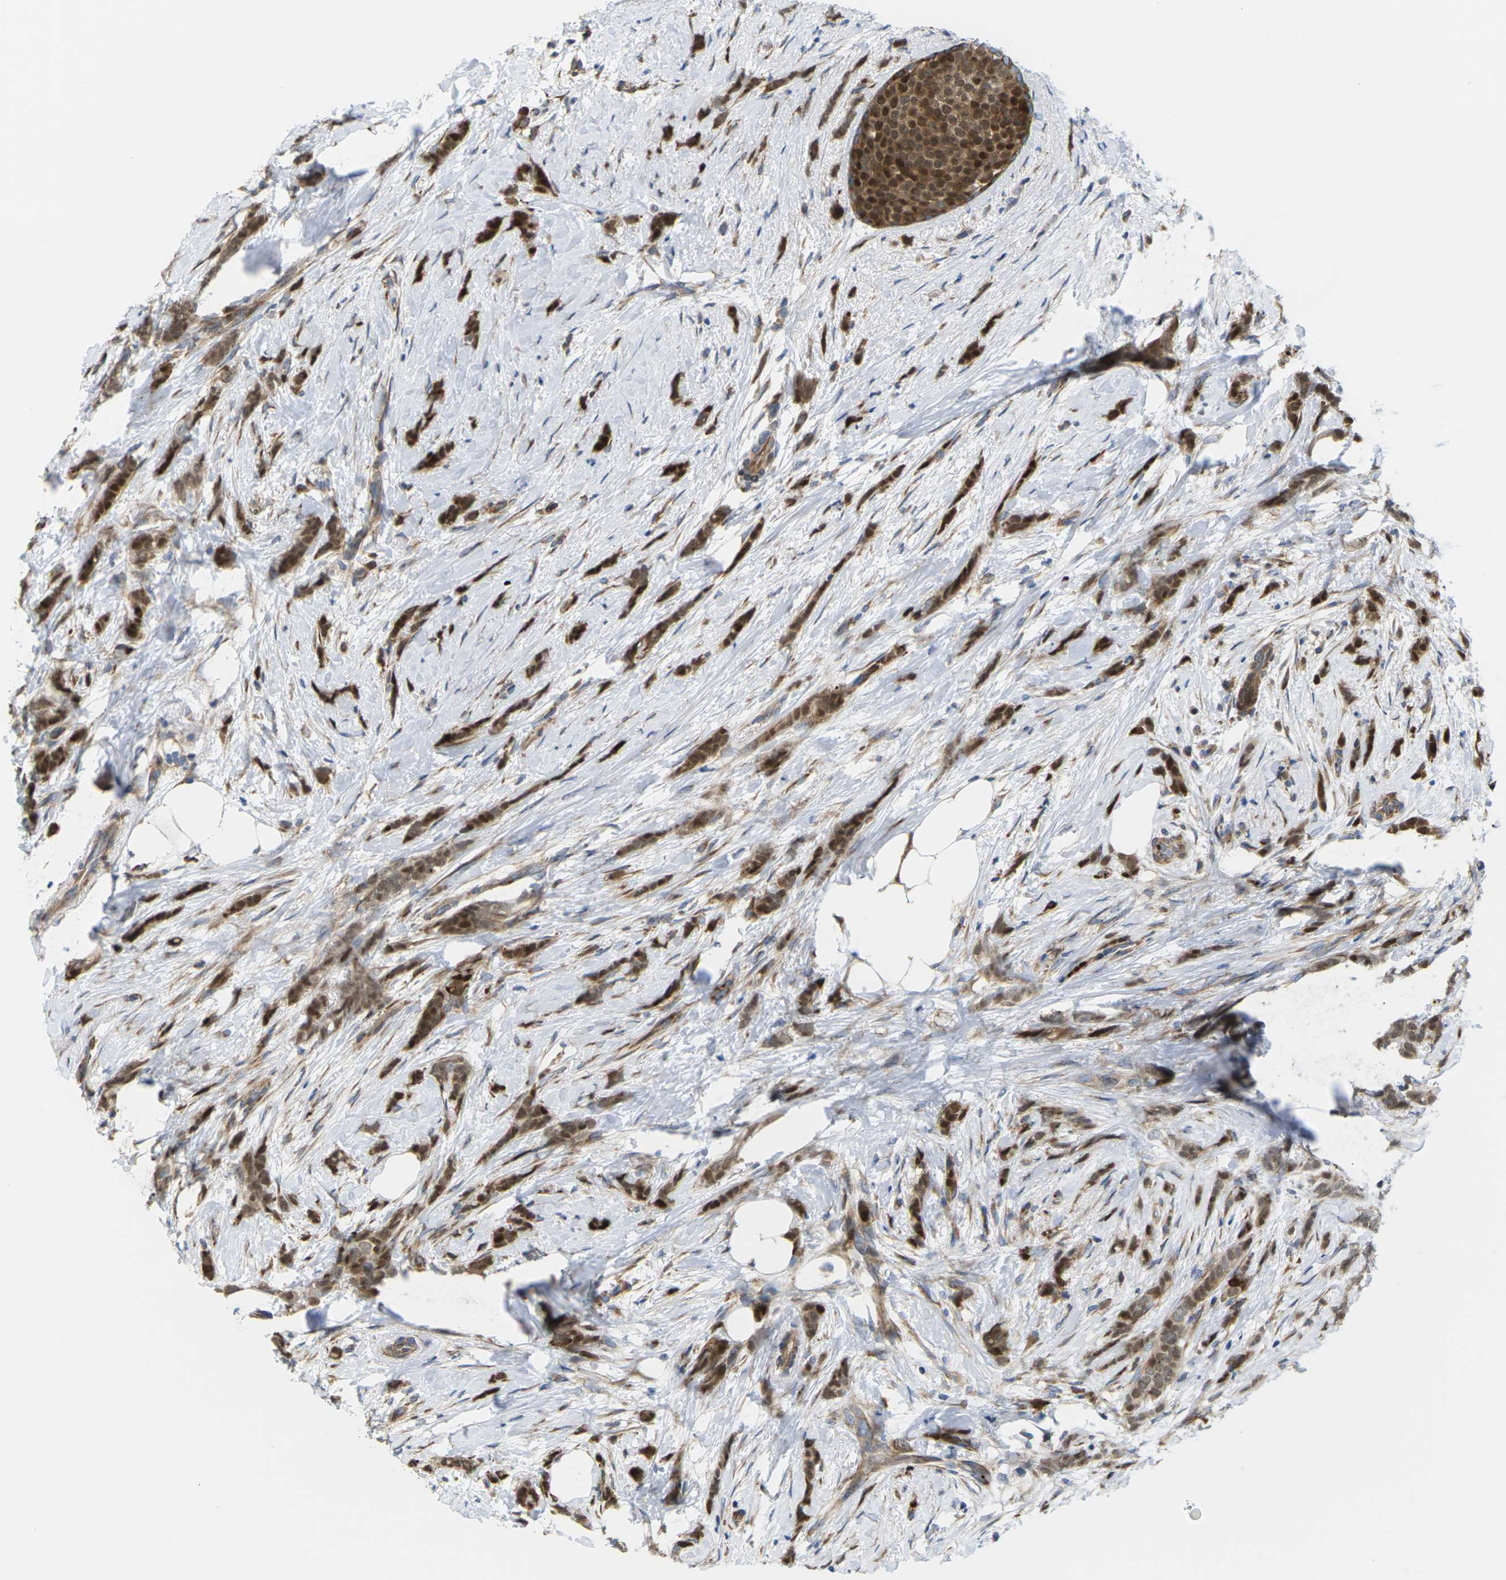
{"staining": {"intensity": "strong", "quantity": ">75%", "location": "cytoplasmic/membranous,nuclear"}, "tissue": "breast cancer", "cell_type": "Tumor cells", "image_type": "cancer", "snomed": [{"axis": "morphology", "description": "Lobular carcinoma, in situ"}, {"axis": "morphology", "description": "Lobular carcinoma"}, {"axis": "topography", "description": "Breast"}], "caption": "A high amount of strong cytoplasmic/membranous and nuclear positivity is appreciated in about >75% of tumor cells in breast lobular carcinoma tissue.", "gene": "ROBO1", "patient": {"sex": "female", "age": 41}}